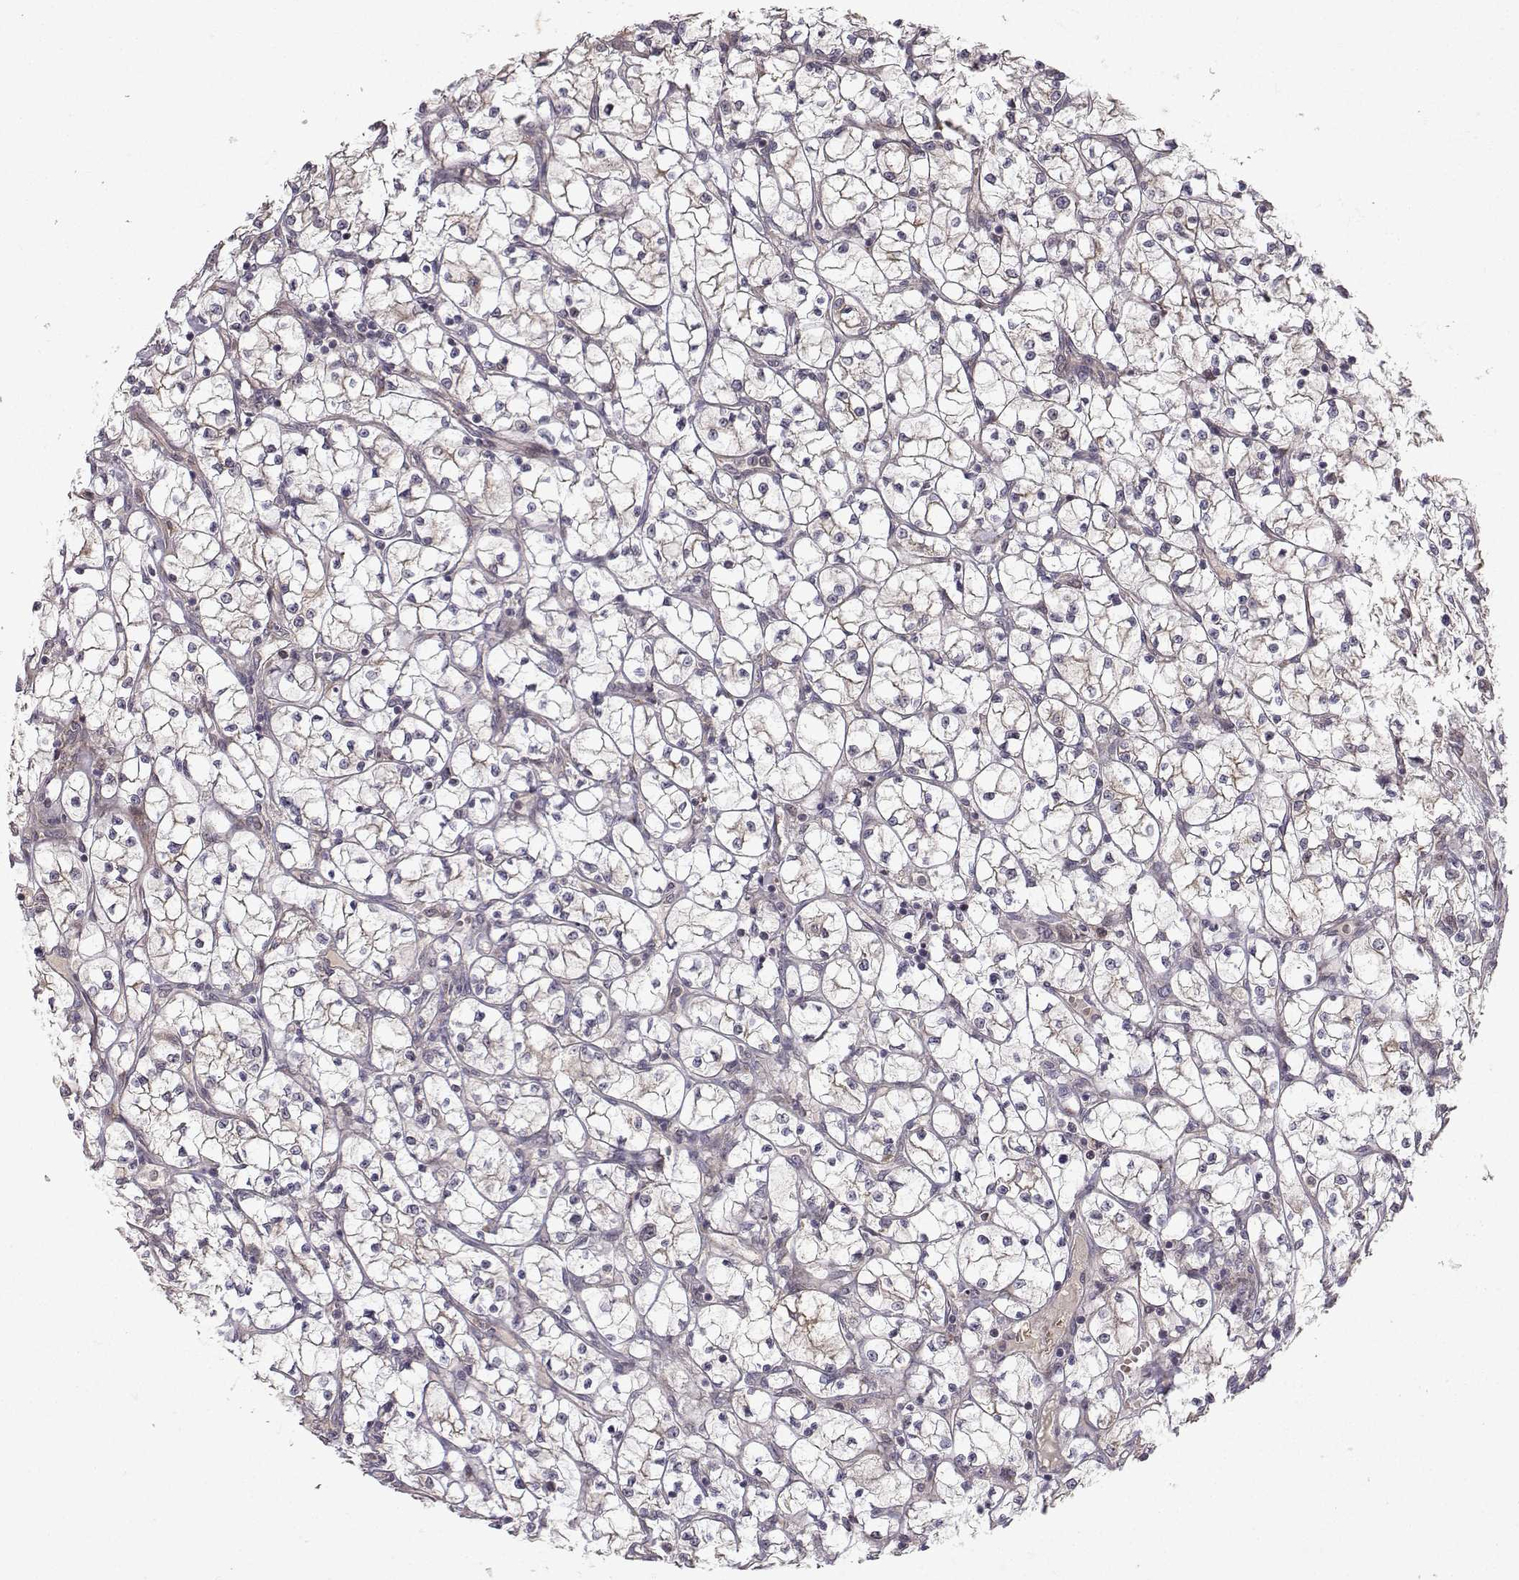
{"staining": {"intensity": "weak", "quantity": "<25%", "location": "cytoplasmic/membranous"}, "tissue": "renal cancer", "cell_type": "Tumor cells", "image_type": "cancer", "snomed": [{"axis": "morphology", "description": "Adenocarcinoma, NOS"}, {"axis": "topography", "description": "Kidney"}], "caption": "Immunohistochemistry (IHC) micrograph of neoplastic tissue: renal cancer (adenocarcinoma) stained with DAB displays no significant protein positivity in tumor cells.", "gene": "APC", "patient": {"sex": "female", "age": 64}}